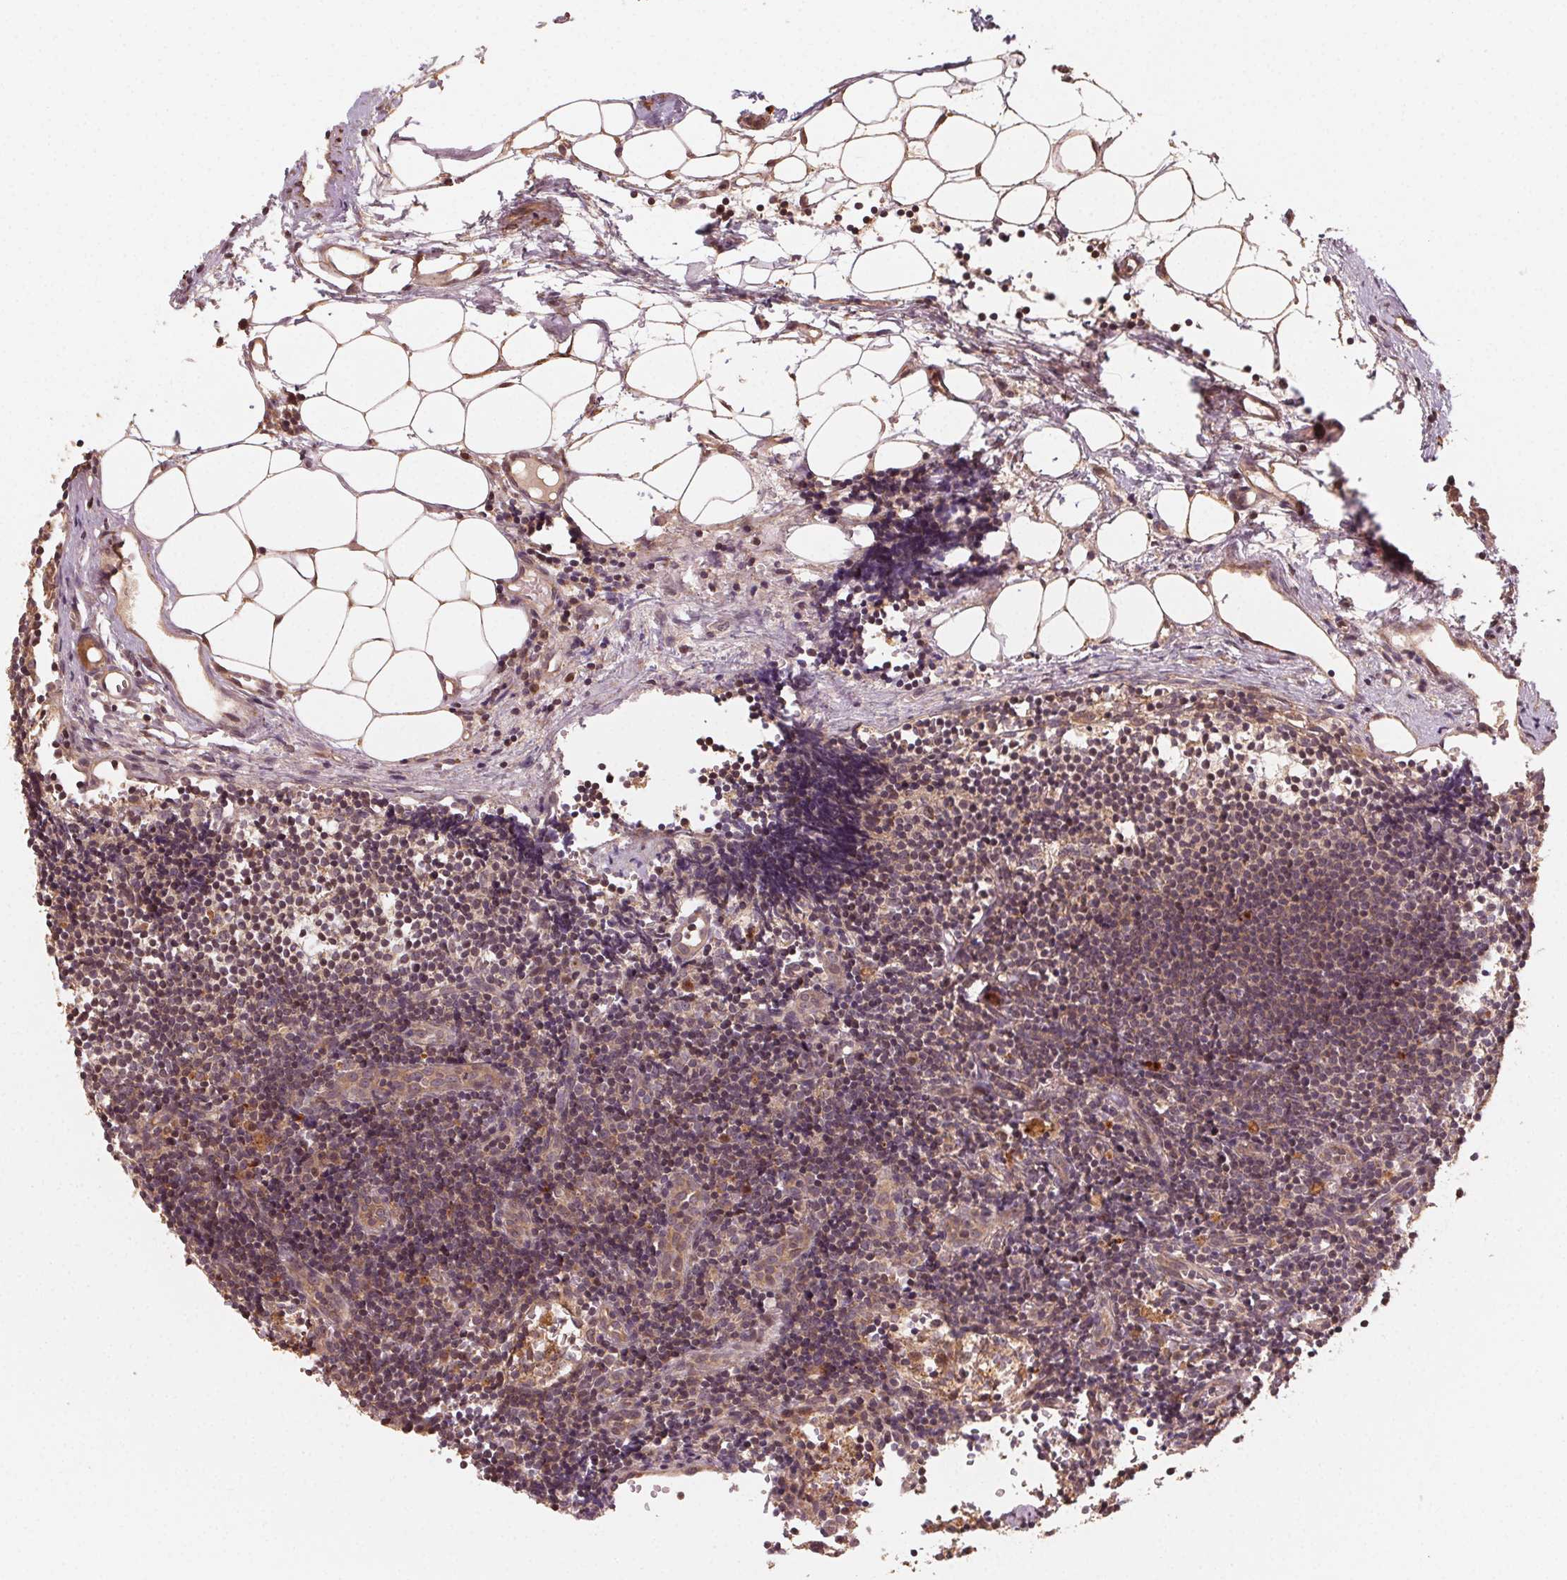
{"staining": {"intensity": "weak", "quantity": "25%-75%", "location": "cytoplasmic/membranous"}, "tissue": "lymph node", "cell_type": "Germinal center cells", "image_type": "normal", "snomed": [{"axis": "morphology", "description": "Normal tissue, NOS"}, {"axis": "topography", "description": "Lymph node"}], "caption": "Immunohistochemical staining of unremarkable lymph node reveals low levels of weak cytoplasmic/membranous expression in about 25%-75% of germinal center cells.", "gene": "WBP2", "patient": {"sex": "female", "age": 41}}